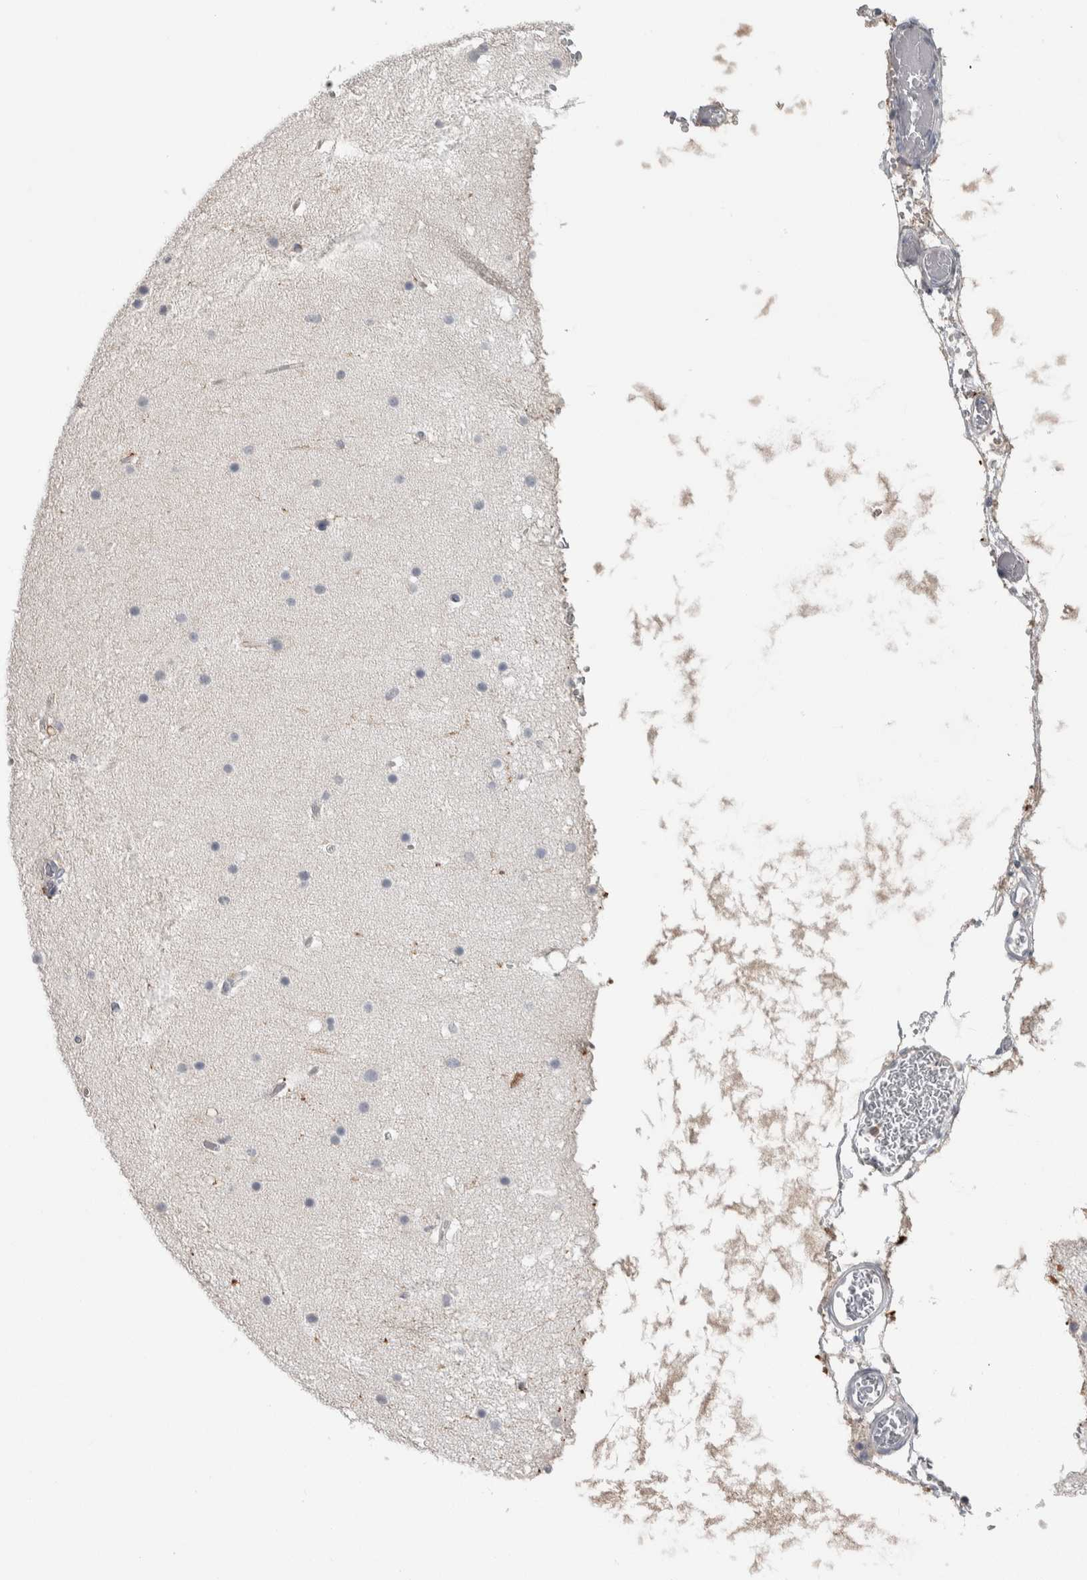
{"staining": {"intensity": "negative", "quantity": "none", "location": "none"}, "tissue": "cerebellum", "cell_type": "Cells in granular layer", "image_type": "normal", "snomed": [{"axis": "morphology", "description": "Normal tissue, NOS"}, {"axis": "topography", "description": "Cerebellum"}], "caption": "Normal cerebellum was stained to show a protein in brown. There is no significant positivity in cells in granular layer. Nuclei are stained in blue.", "gene": "HTATIP2", "patient": {"sex": "male", "age": 57}}